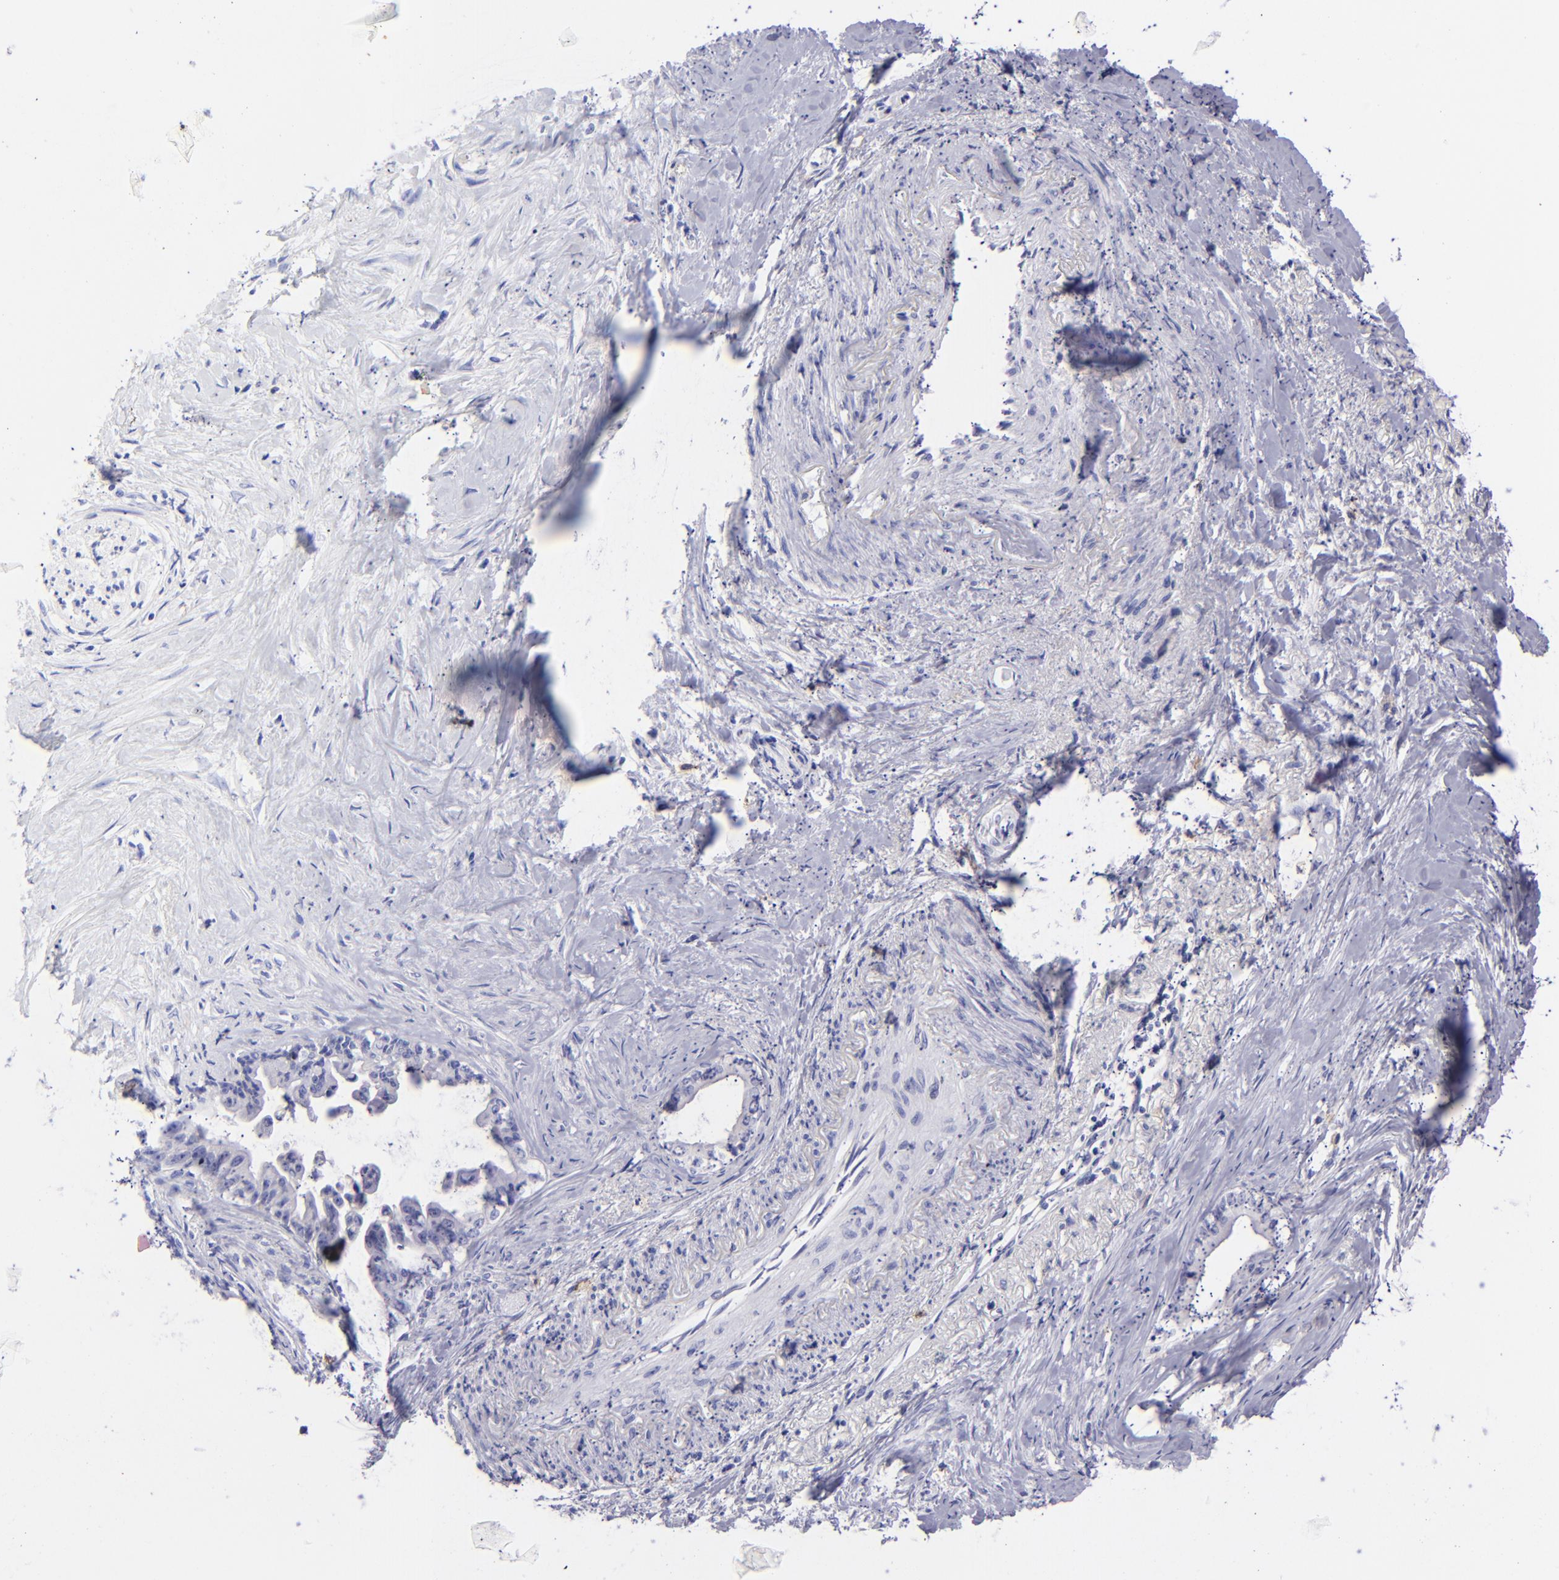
{"staining": {"intensity": "negative", "quantity": "none", "location": "none"}, "tissue": "pancreatic cancer", "cell_type": "Tumor cells", "image_type": "cancer", "snomed": [{"axis": "morphology", "description": "Adenocarcinoma, NOS"}, {"axis": "topography", "description": "Pancreas"}], "caption": "Micrograph shows no significant protein staining in tumor cells of pancreatic cancer. The staining was performed using DAB (3,3'-diaminobenzidine) to visualize the protein expression in brown, while the nuclei were stained in blue with hematoxylin (Magnification: 20x).", "gene": "CD82", "patient": {"sex": "male", "age": 59}}